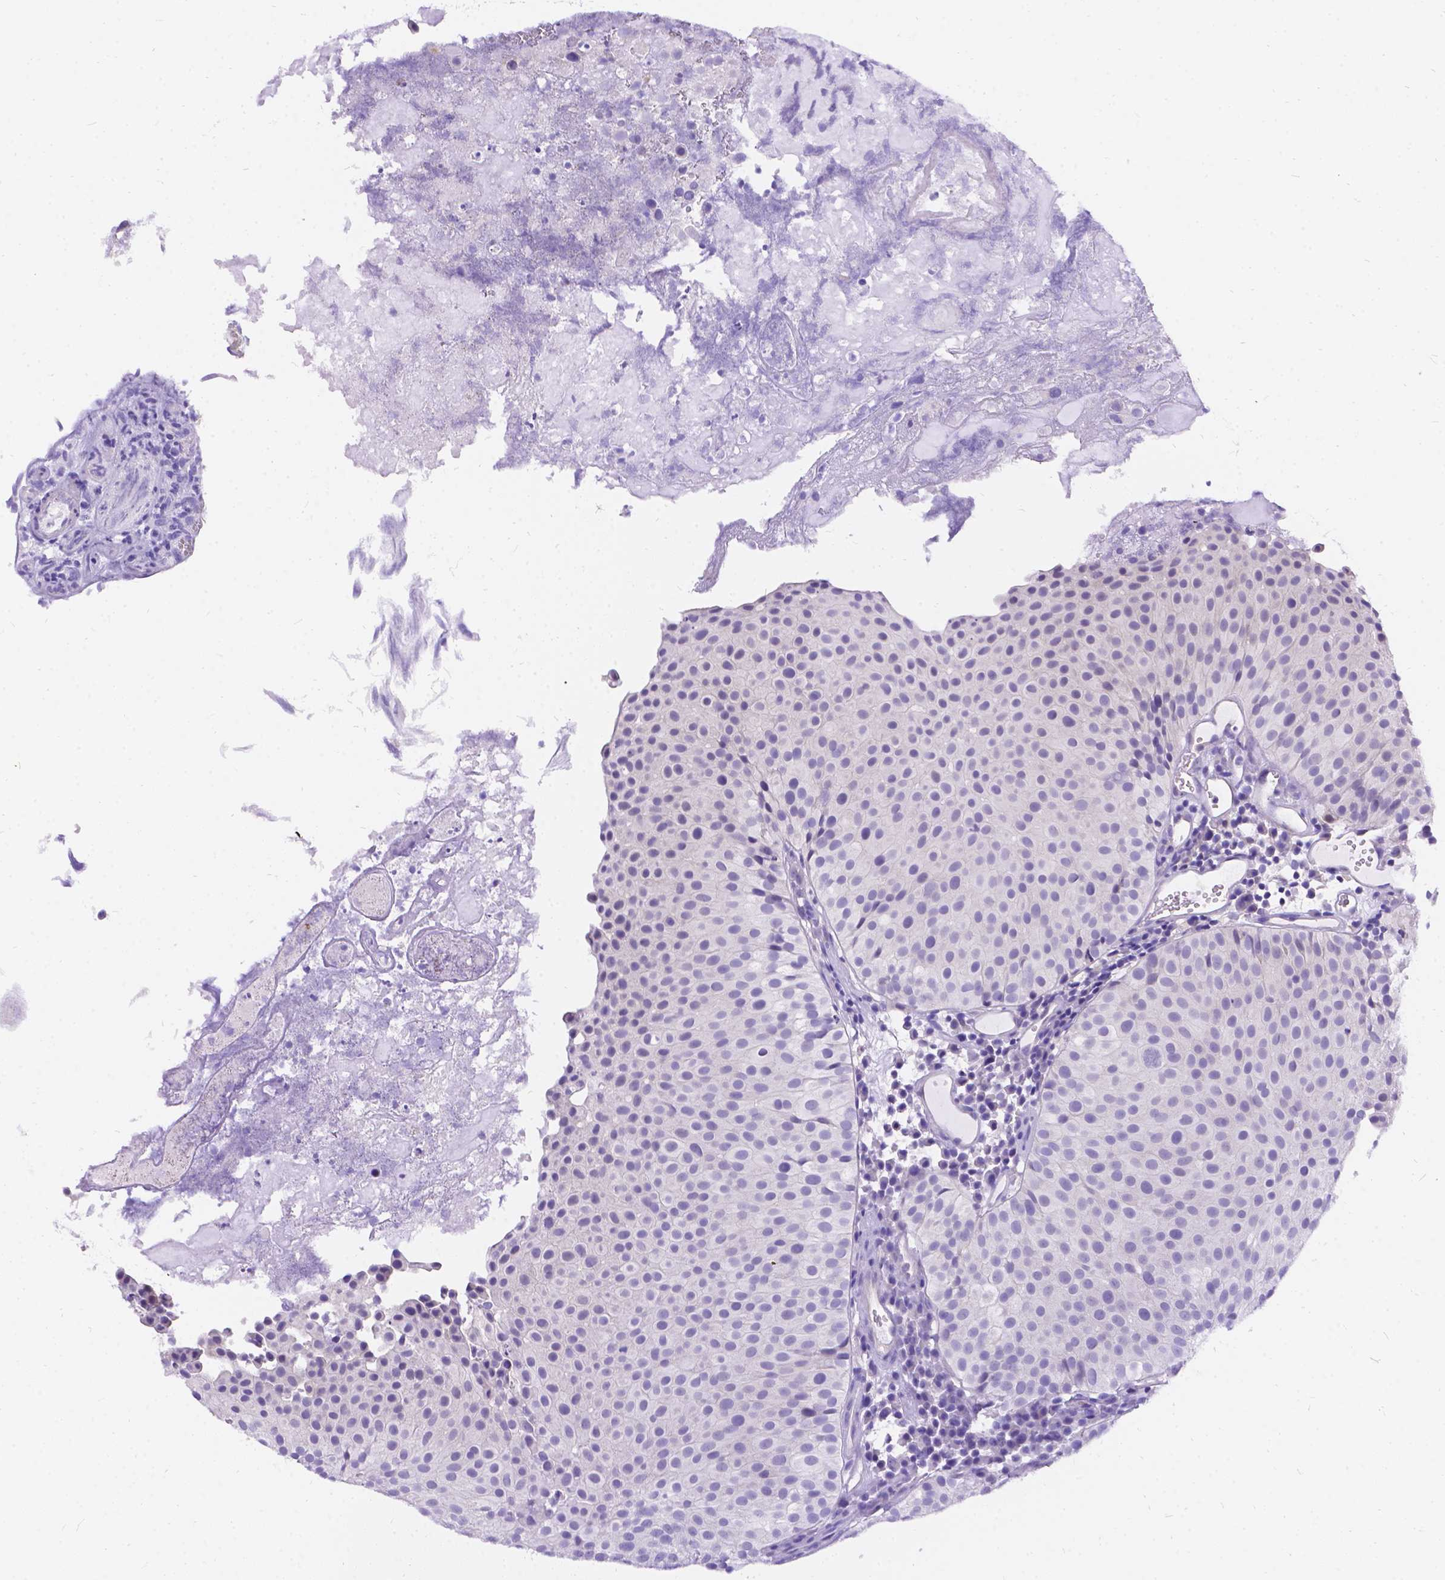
{"staining": {"intensity": "negative", "quantity": "none", "location": "none"}, "tissue": "urothelial cancer", "cell_type": "Tumor cells", "image_type": "cancer", "snomed": [{"axis": "morphology", "description": "Urothelial carcinoma, Low grade"}, {"axis": "topography", "description": "Urinary bladder"}], "caption": "Protein analysis of urothelial cancer shows no significant expression in tumor cells.", "gene": "PALS1", "patient": {"sex": "female", "age": 87}}